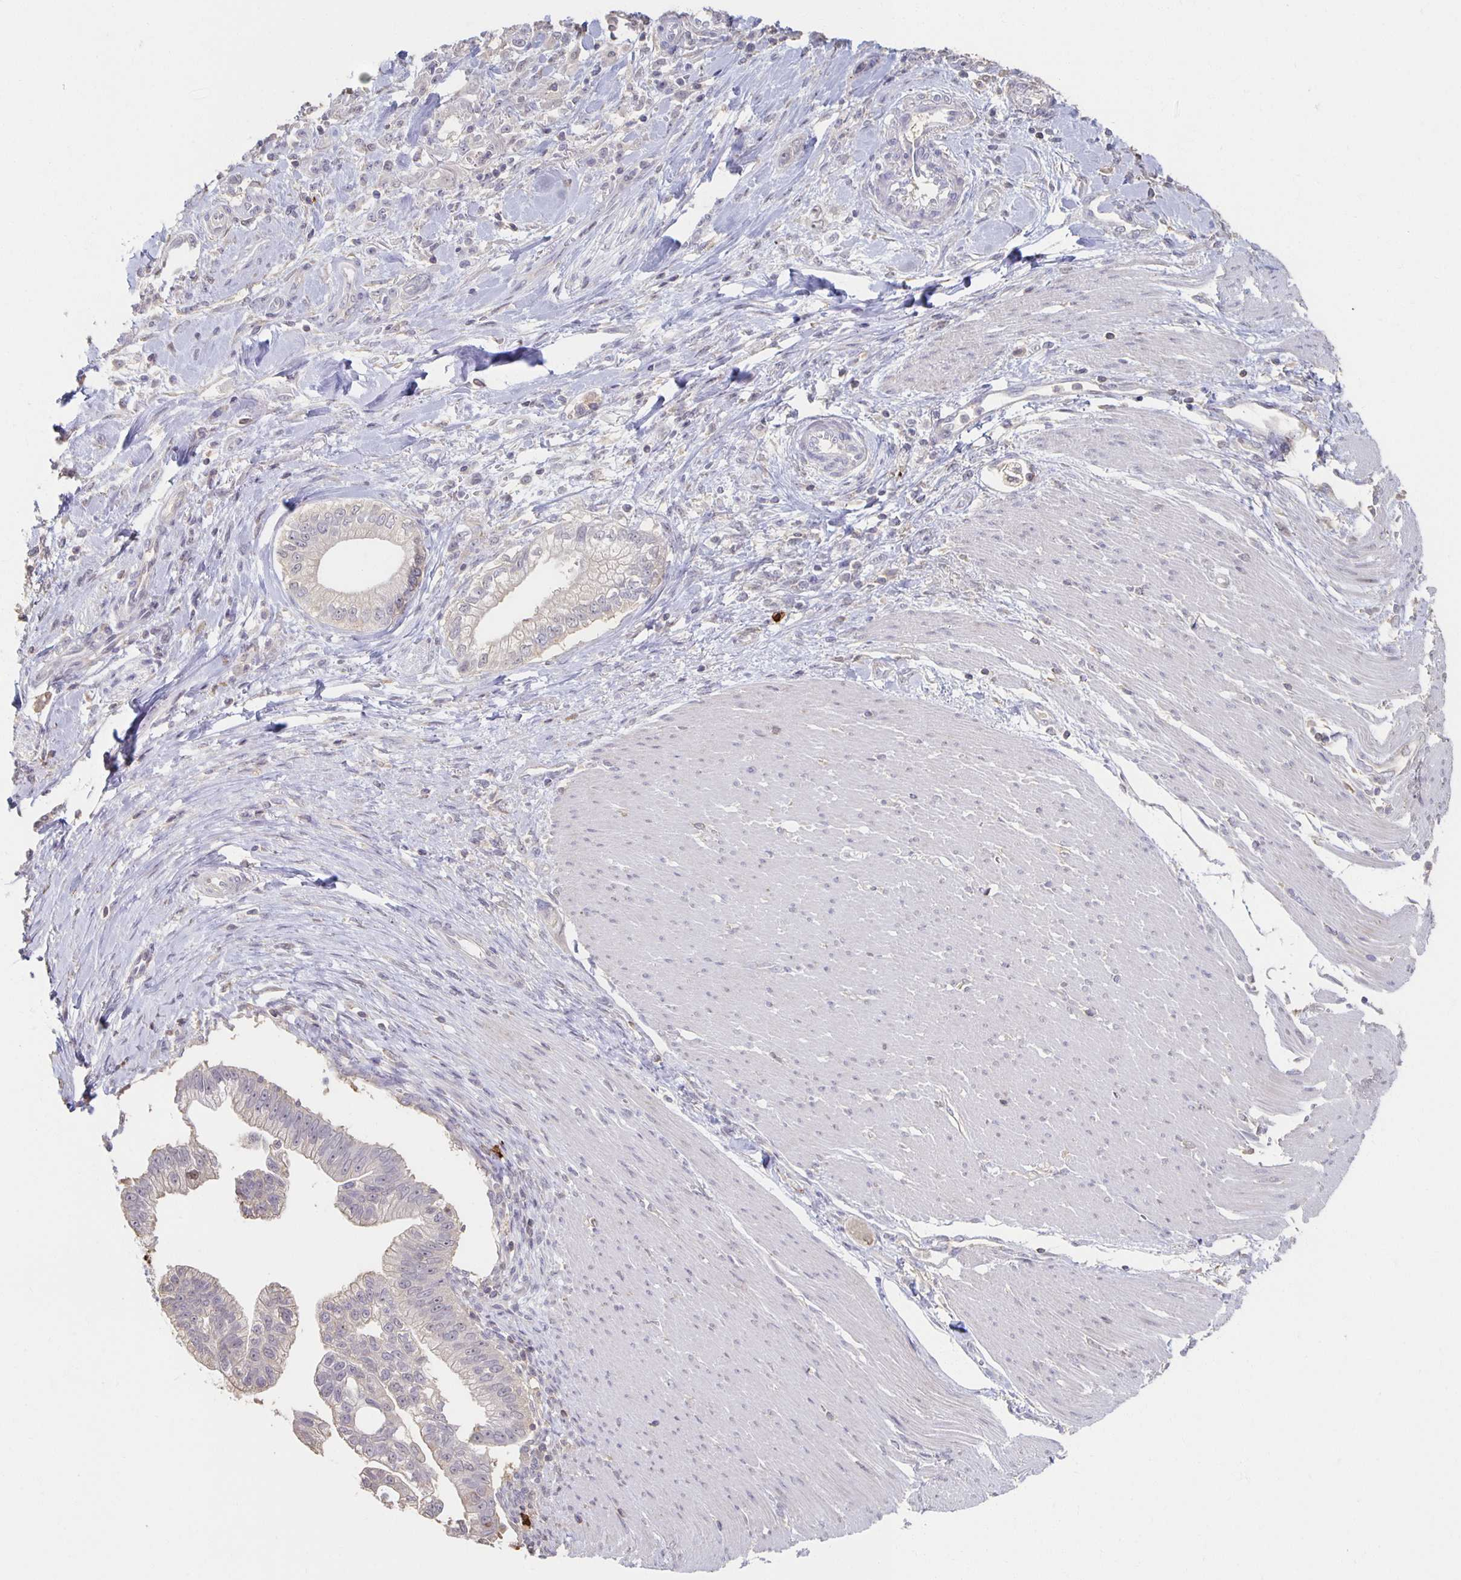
{"staining": {"intensity": "negative", "quantity": "none", "location": "none"}, "tissue": "pancreatic cancer", "cell_type": "Tumor cells", "image_type": "cancer", "snomed": [{"axis": "morphology", "description": "Adenocarcinoma, NOS"}, {"axis": "topography", "description": "Pancreas"}], "caption": "Photomicrograph shows no significant protein staining in tumor cells of adenocarcinoma (pancreatic).", "gene": "ZNF692", "patient": {"sex": "male", "age": 70}}